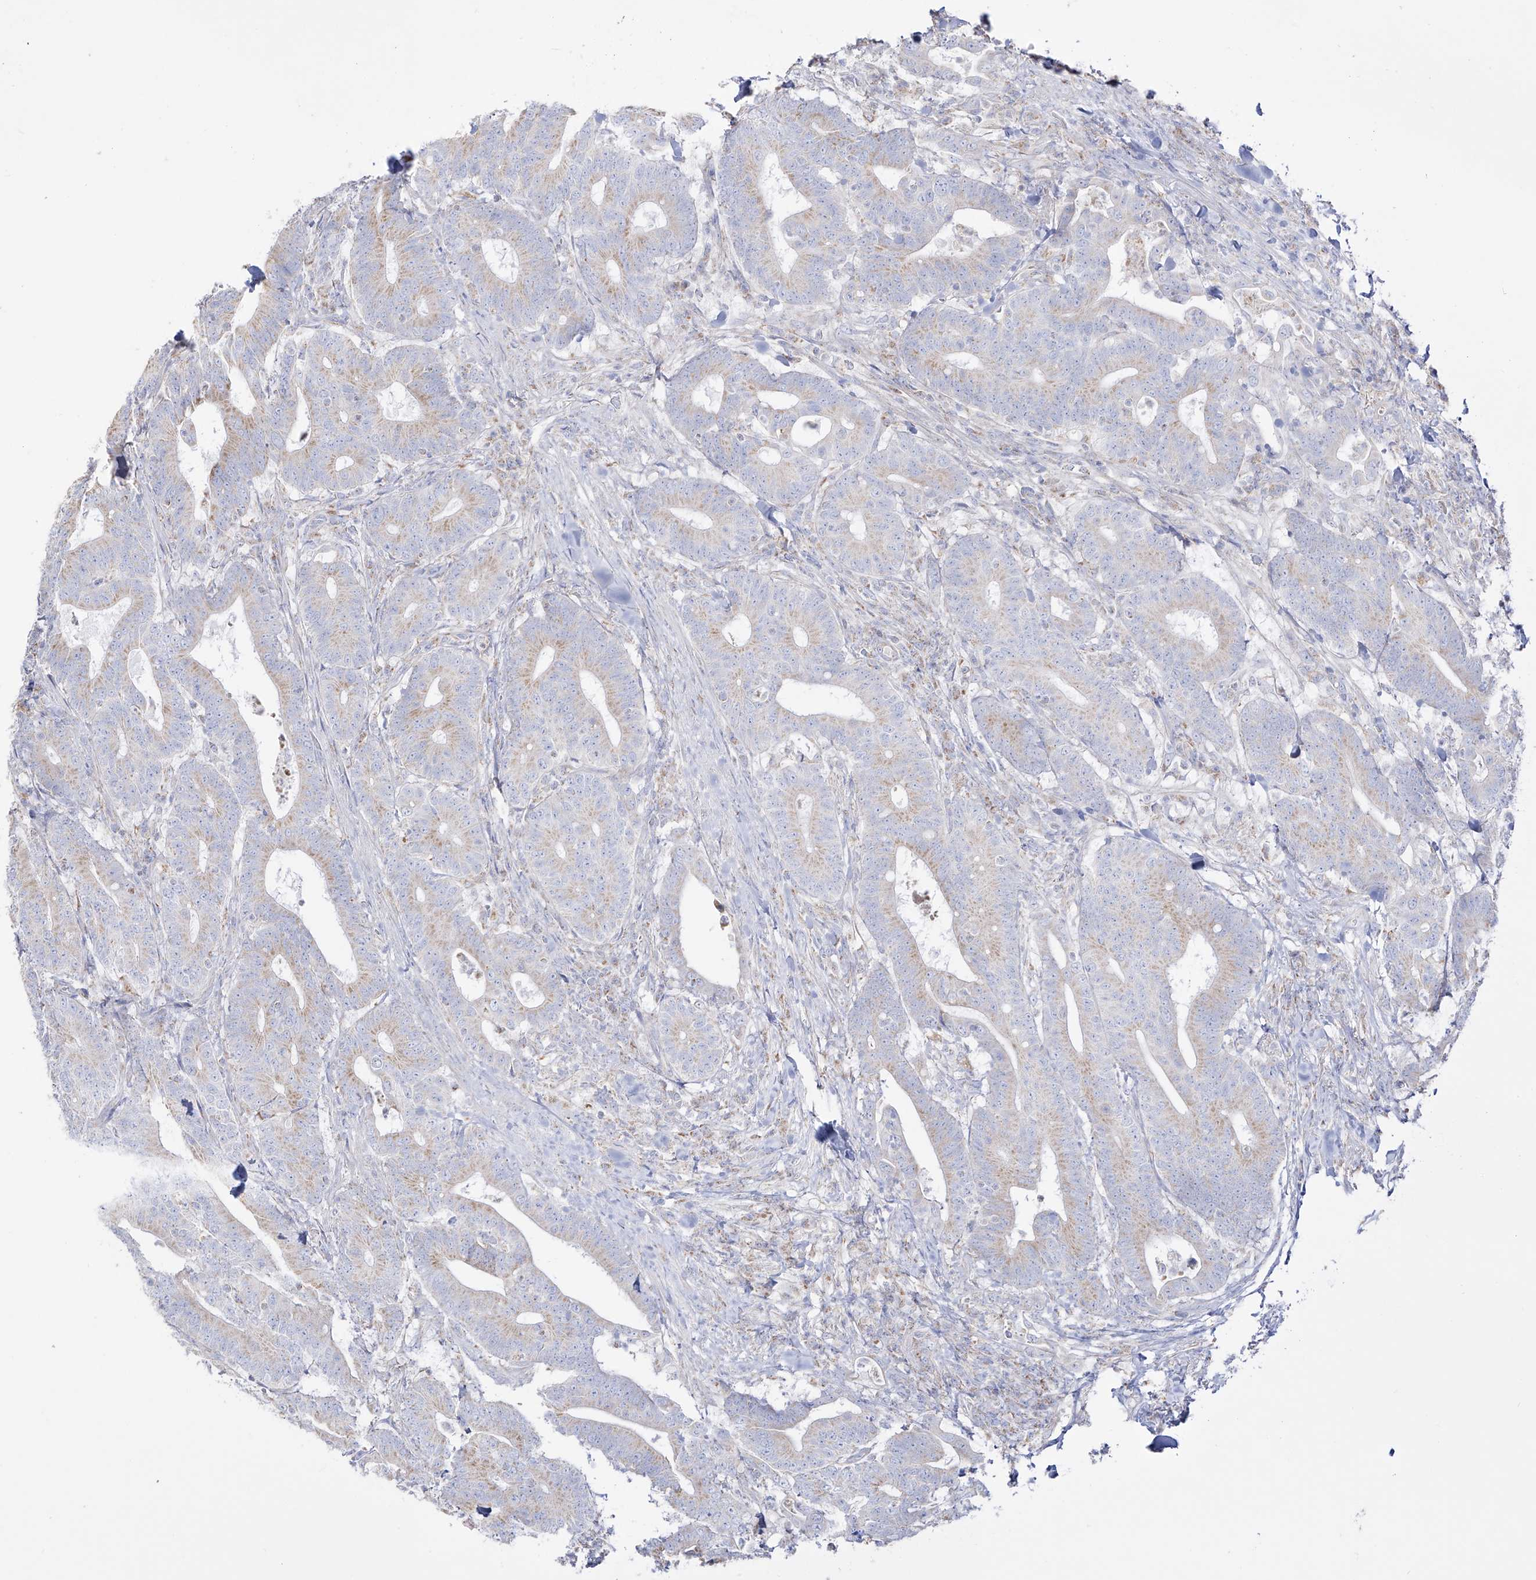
{"staining": {"intensity": "weak", "quantity": "<25%", "location": "cytoplasmic/membranous"}, "tissue": "colorectal cancer", "cell_type": "Tumor cells", "image_type": "cancer", "snomed": [{"axis": "morphology", "description": "Adenocarcinoma, NOS"}, {"axis": "topography", "description": "Colon"}], "caption": "A high-resolution photomicrograph shows IHC staining of colorectal cancer, which reveals no significant expression in tumor cells. The staining is performed using DAB brown chromogen with nuclei counter-stained in using hematoxylin.", "gene": "RCHY1", "patient": {"sex": "female", "age": 66}}